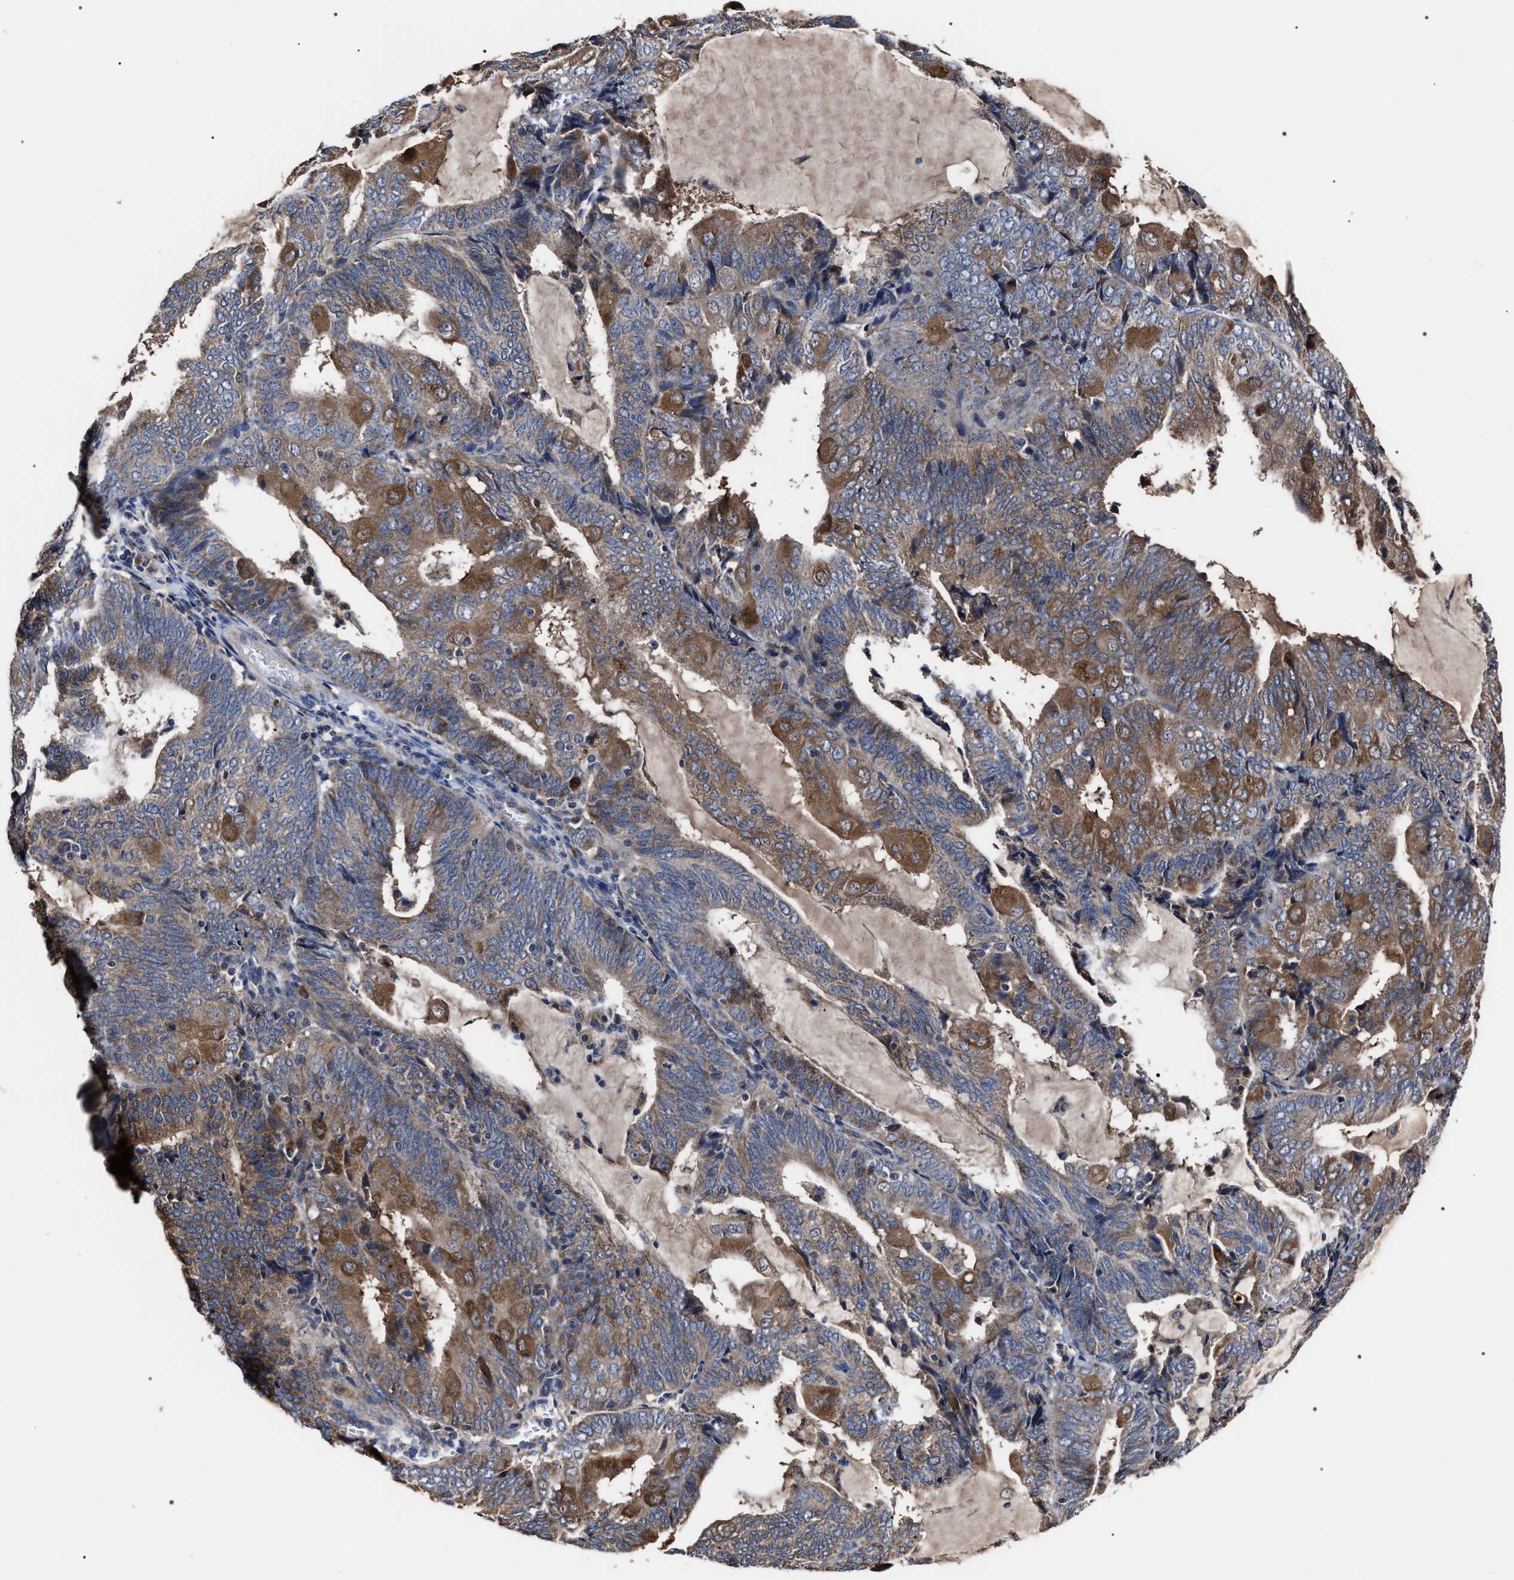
{"staining": {"intensity": "moderate", "quantity": ">75%", "location": "cytoplasmic/membranous"}, "tissue": "endometrial cancer", "cell_type": "Tumor cells", "image_type": "cancer", "snomed": [{"axis": "morphology", "description": "Adenocarcinoma, NOS"}, {"axis": "topography", "description": "Endometrium"}], "caption": "An immunohistochemistry (IHC) micrograph of neoplastic tissue is shown. Protein staining in brown shows moderate cytoplasmic/membranous positivity in adenocarcinoma (endometrial) within tumor cells. (DAB (3,3'-diaminobenzidine) IHC, brown staining for protein, blue staining for nuclei).", "gene": "MACC1", "patient": {"sex": "female", "age": 81}}